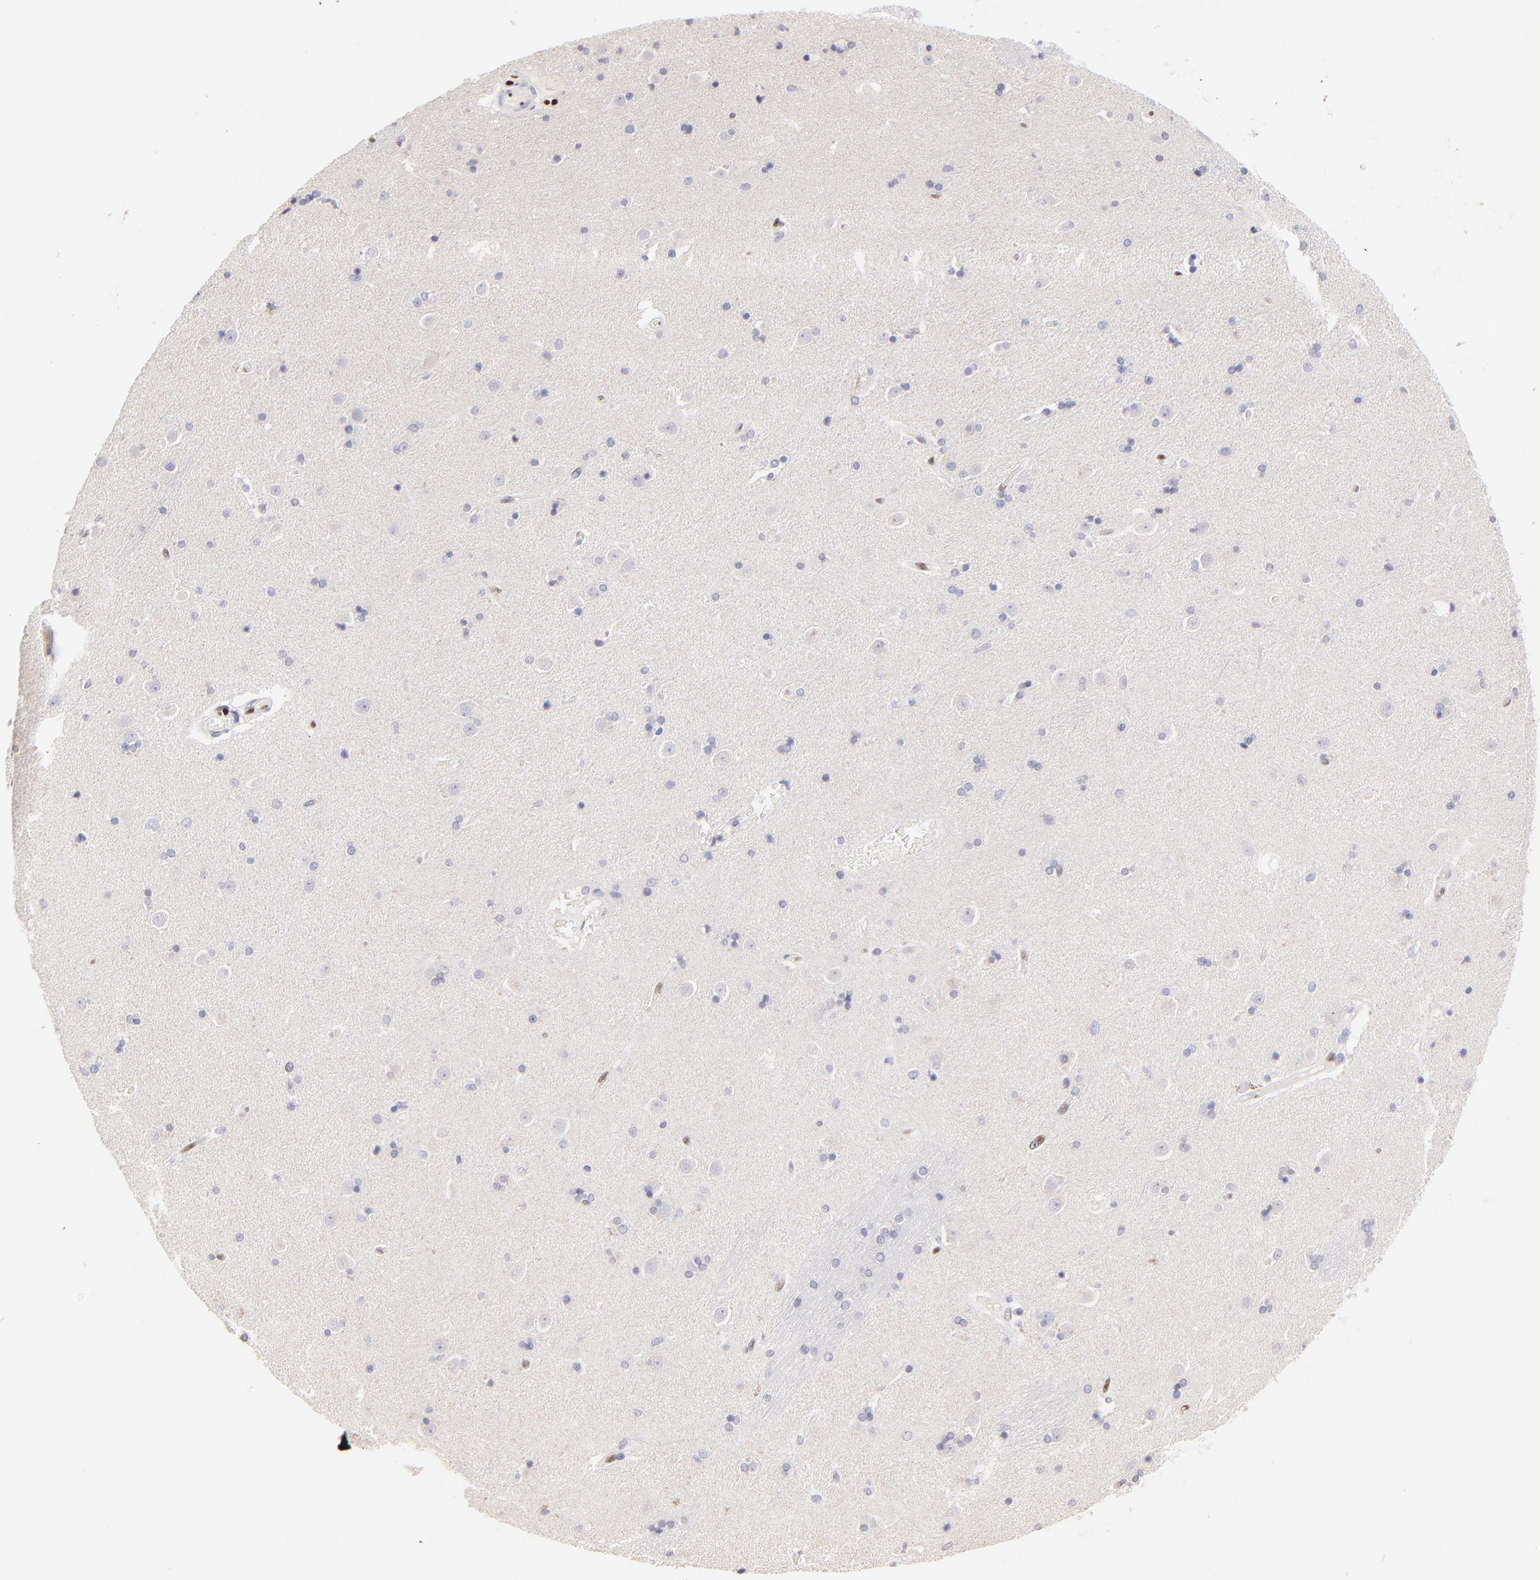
{"staining": {"intensity": "negative", "quantity": "none", "location": "none"}, "tissue": "caudate", "cell_type": "Glial cells", "image_type": "normal", "snomed": [{"axis": "morphology", "description": "Normal tissue, NOS"}, {"axis": "topography", "description": "Lateral ventricle wall"}], "caption": "IHC of unremarkable human caudate exhibits no expression in glial cells. (IHC, brightfield microscopy, high magnification).", "gene": "KLF4", "patient": {"sex": "female", "age": 54}}